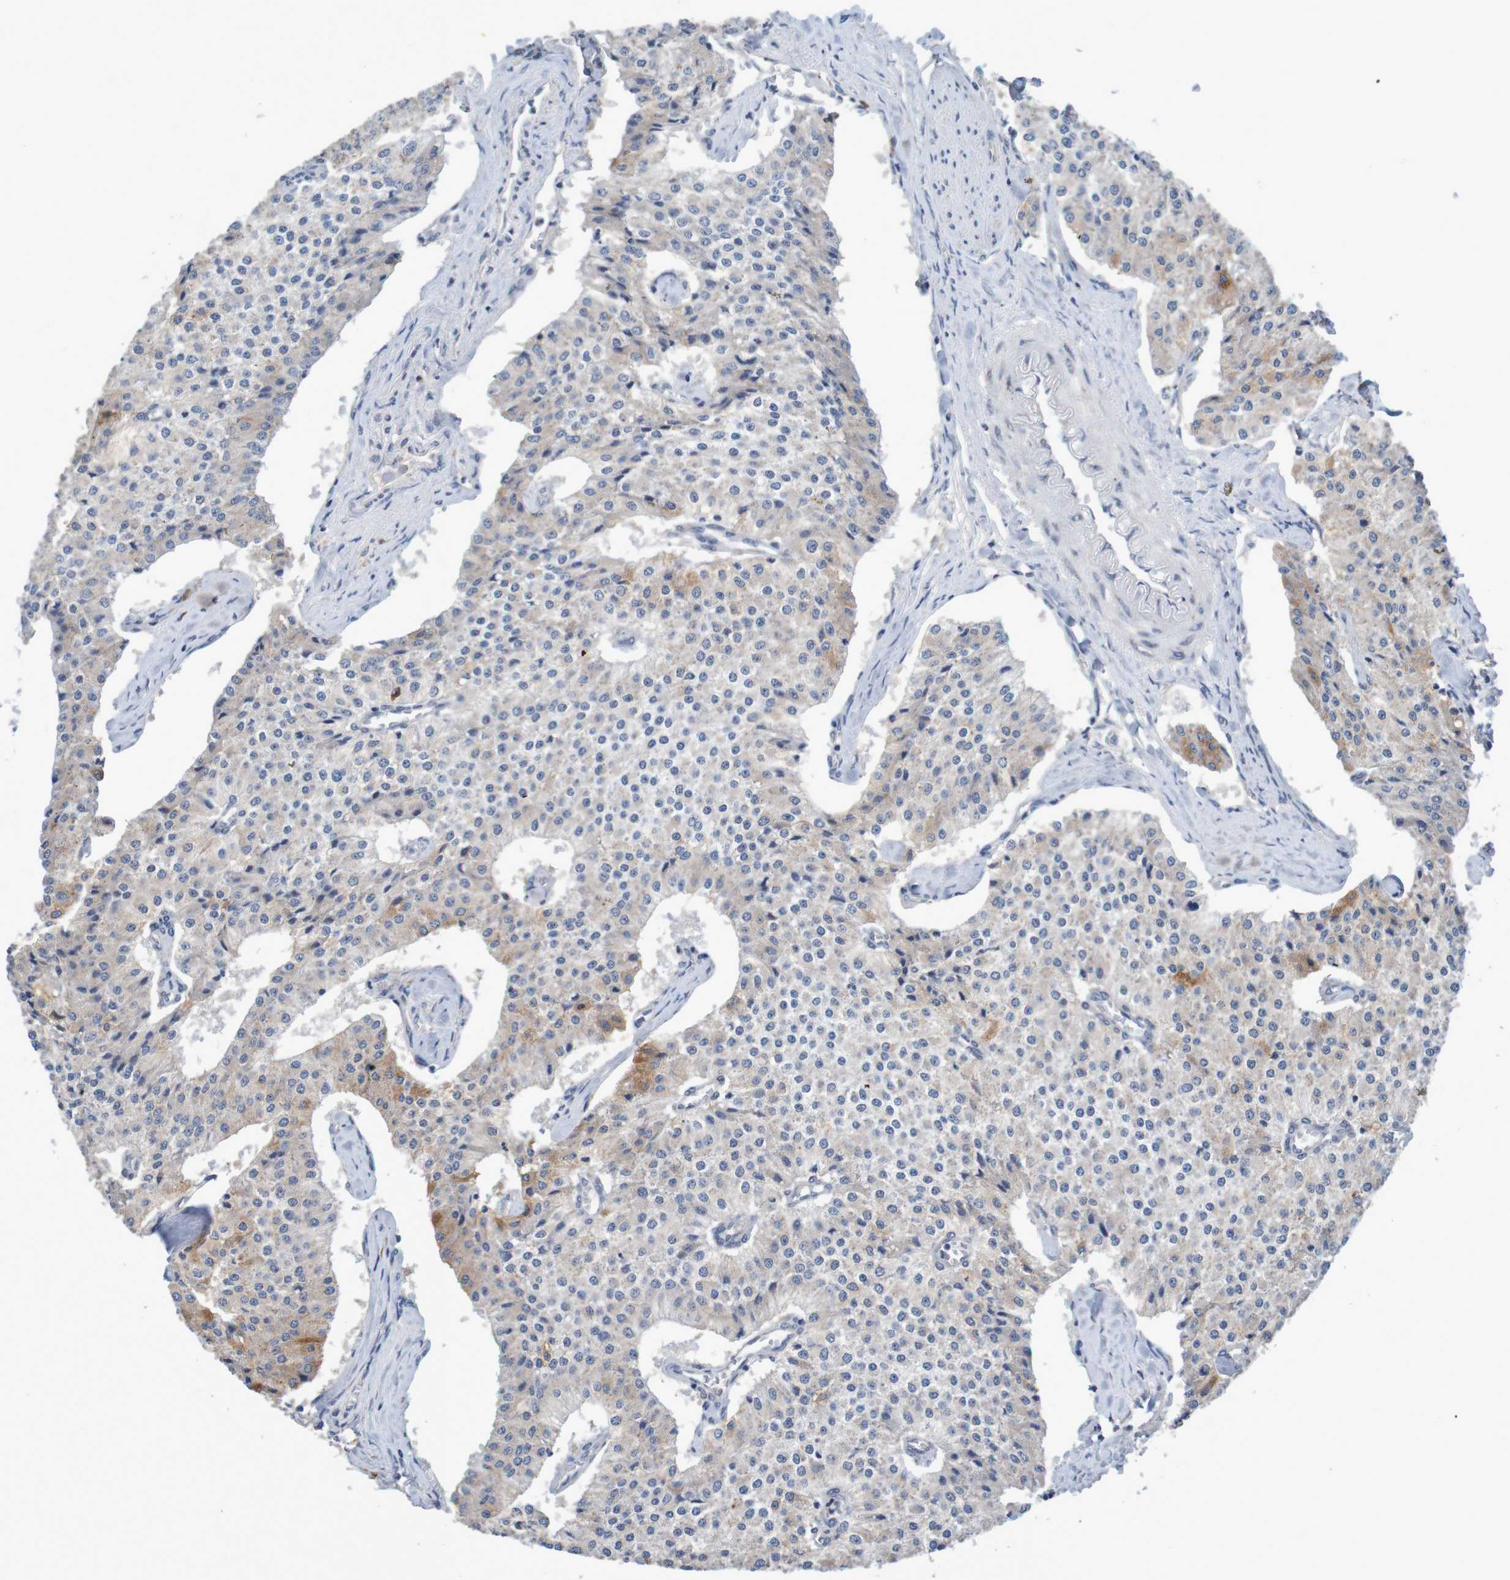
{"staining": {"intensity": "moderate", "quantity": "25%-75%", "location": "cytoplasmic/membranous"}, "tissue": "carcinoid", "cell_type": "Tumor cells", "image_type": "cancer", "snomed": [{"axis": "morphology", "description": "Carcinoid, malignant, NOS"}, {"axis": "topography", "description": "Colon"}], "caption": "Tumor cells show moderate cytoplasmic/membranous staining in approximately 25%-75% of cells in malignant carcinoid.", "gene": "LTA", "patient": {"sex": "female", "age": 52}}